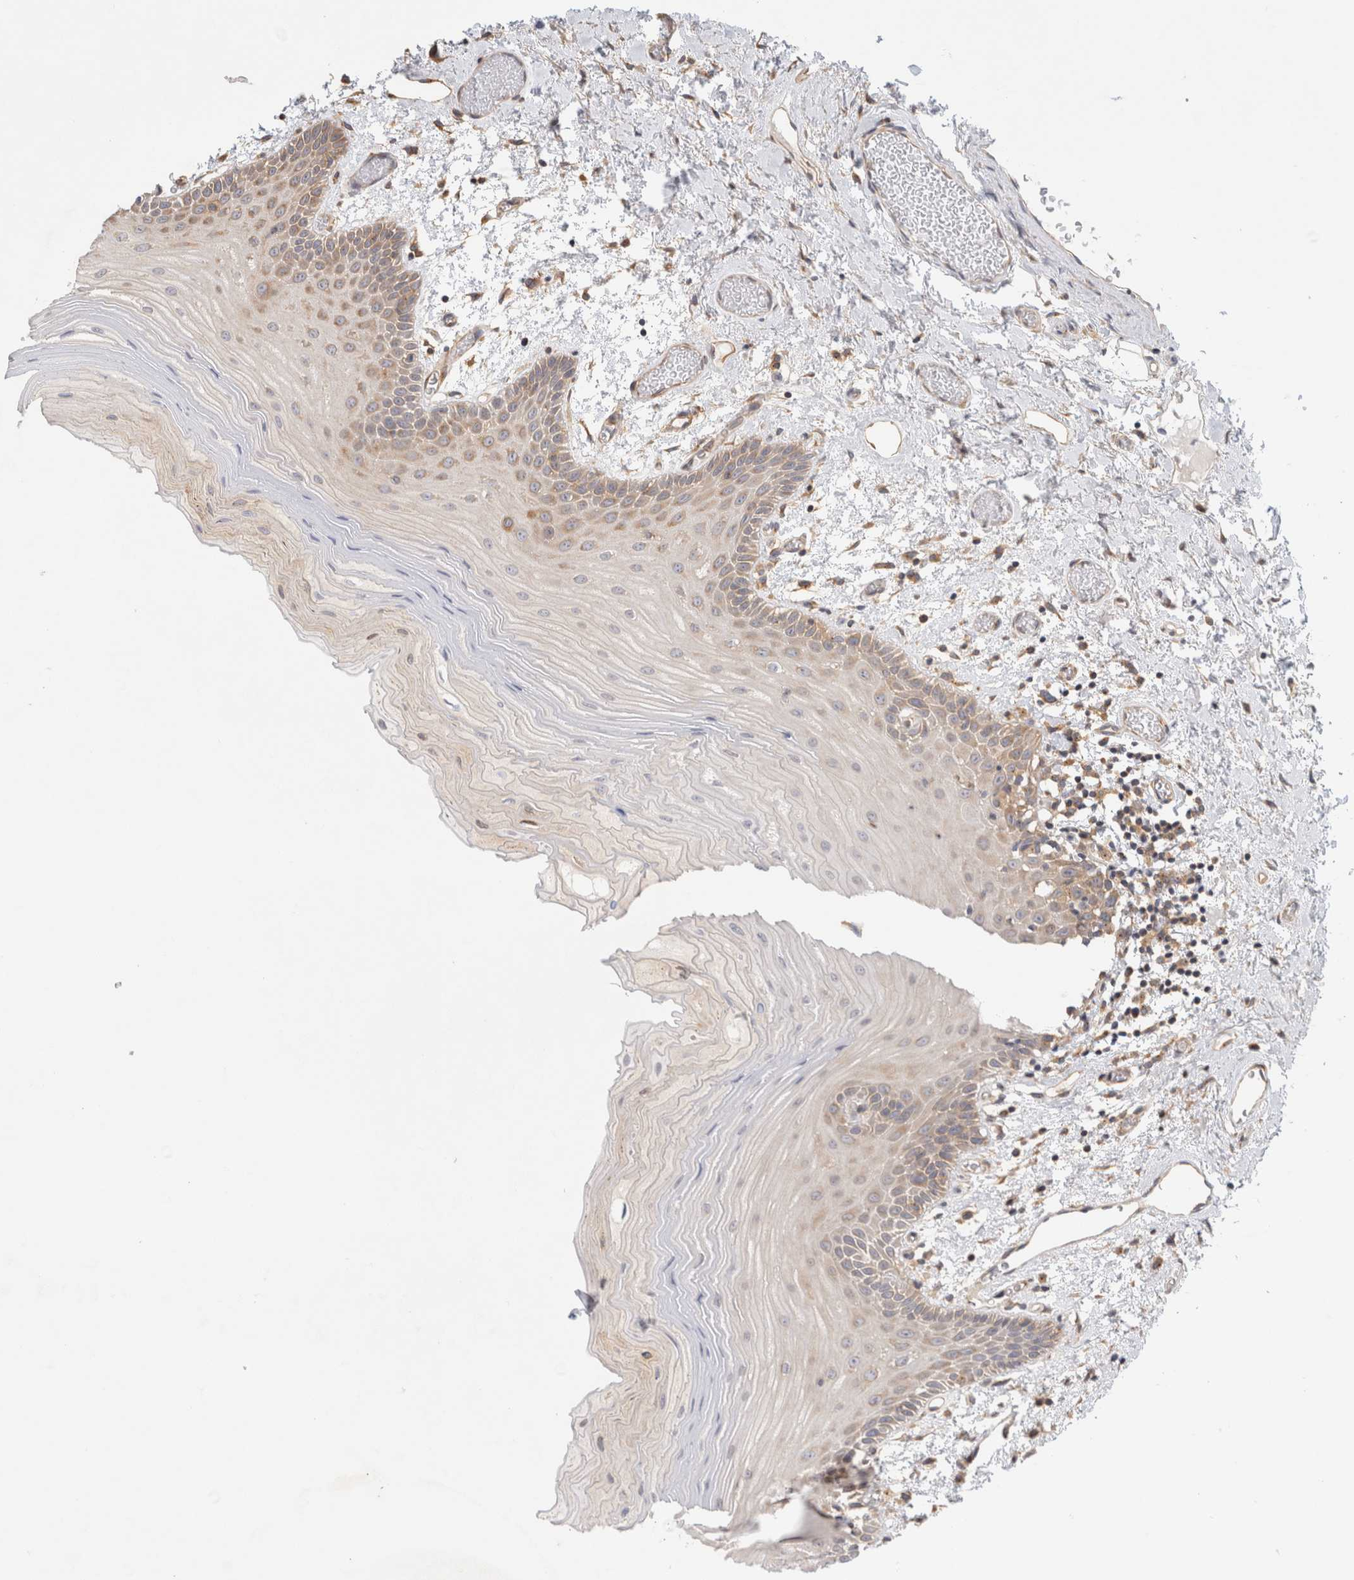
{"staining": {"intensity": "weak", "quantity": "25%-75%", "location": "cytoplasmic/membranous"}, "tissue": "oral mucosa", "cell_type": "Squamous epithelial cells", "image_type": "normal", "snomed": [{"axis": "morphology", "description": "Normal tissue, NOS"}, {"axis": "topography", "description": "Oral tissue"}], "caption": "Weak cytoplasmic/membranous protein positivity is seen in about 25%-75% of squamous epithelial cells in oral mucosa. Immunohistochemistry (ihc) stains the protein of interest in brown and the nuclei are stained blue.", "gene": "GPR150", "patient": {"sex": "male", "age": 52}}